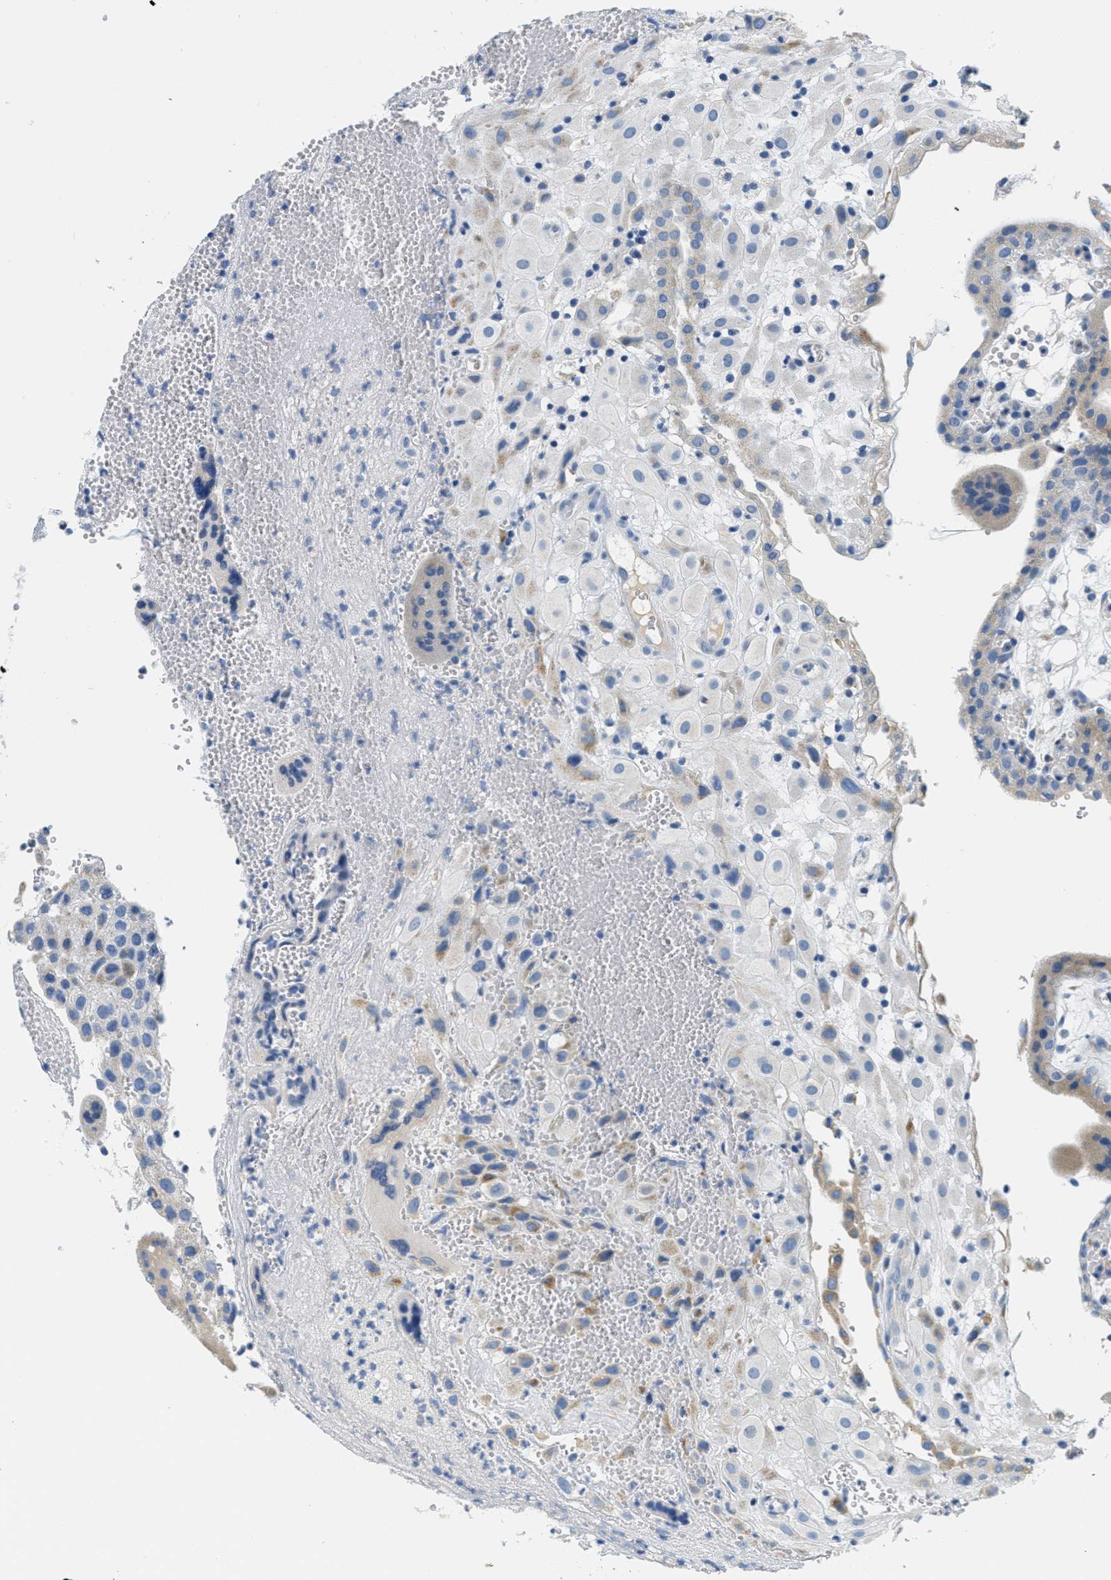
{"staining": {"intensity": "weak", "quantity": "<25%", "location": "cytoplasmic/membranous"}, "tissue": "placenta", "cell_type": "Decidual cells", "image_type": "normal", "snomed": [{"axis": "morphology", "description": "Normal tissue, NOS"}, {"axis": "topography", "description": "Placenta"}], "caption": "The micrograph reveals no staining of decidual cells in unremarkable placenta. (Brightfield microscopy of DAB immunohistochemistry (IHC) at high magnification).", "gene": "CA4", "patient": {"sex": "female", "age": 18}}